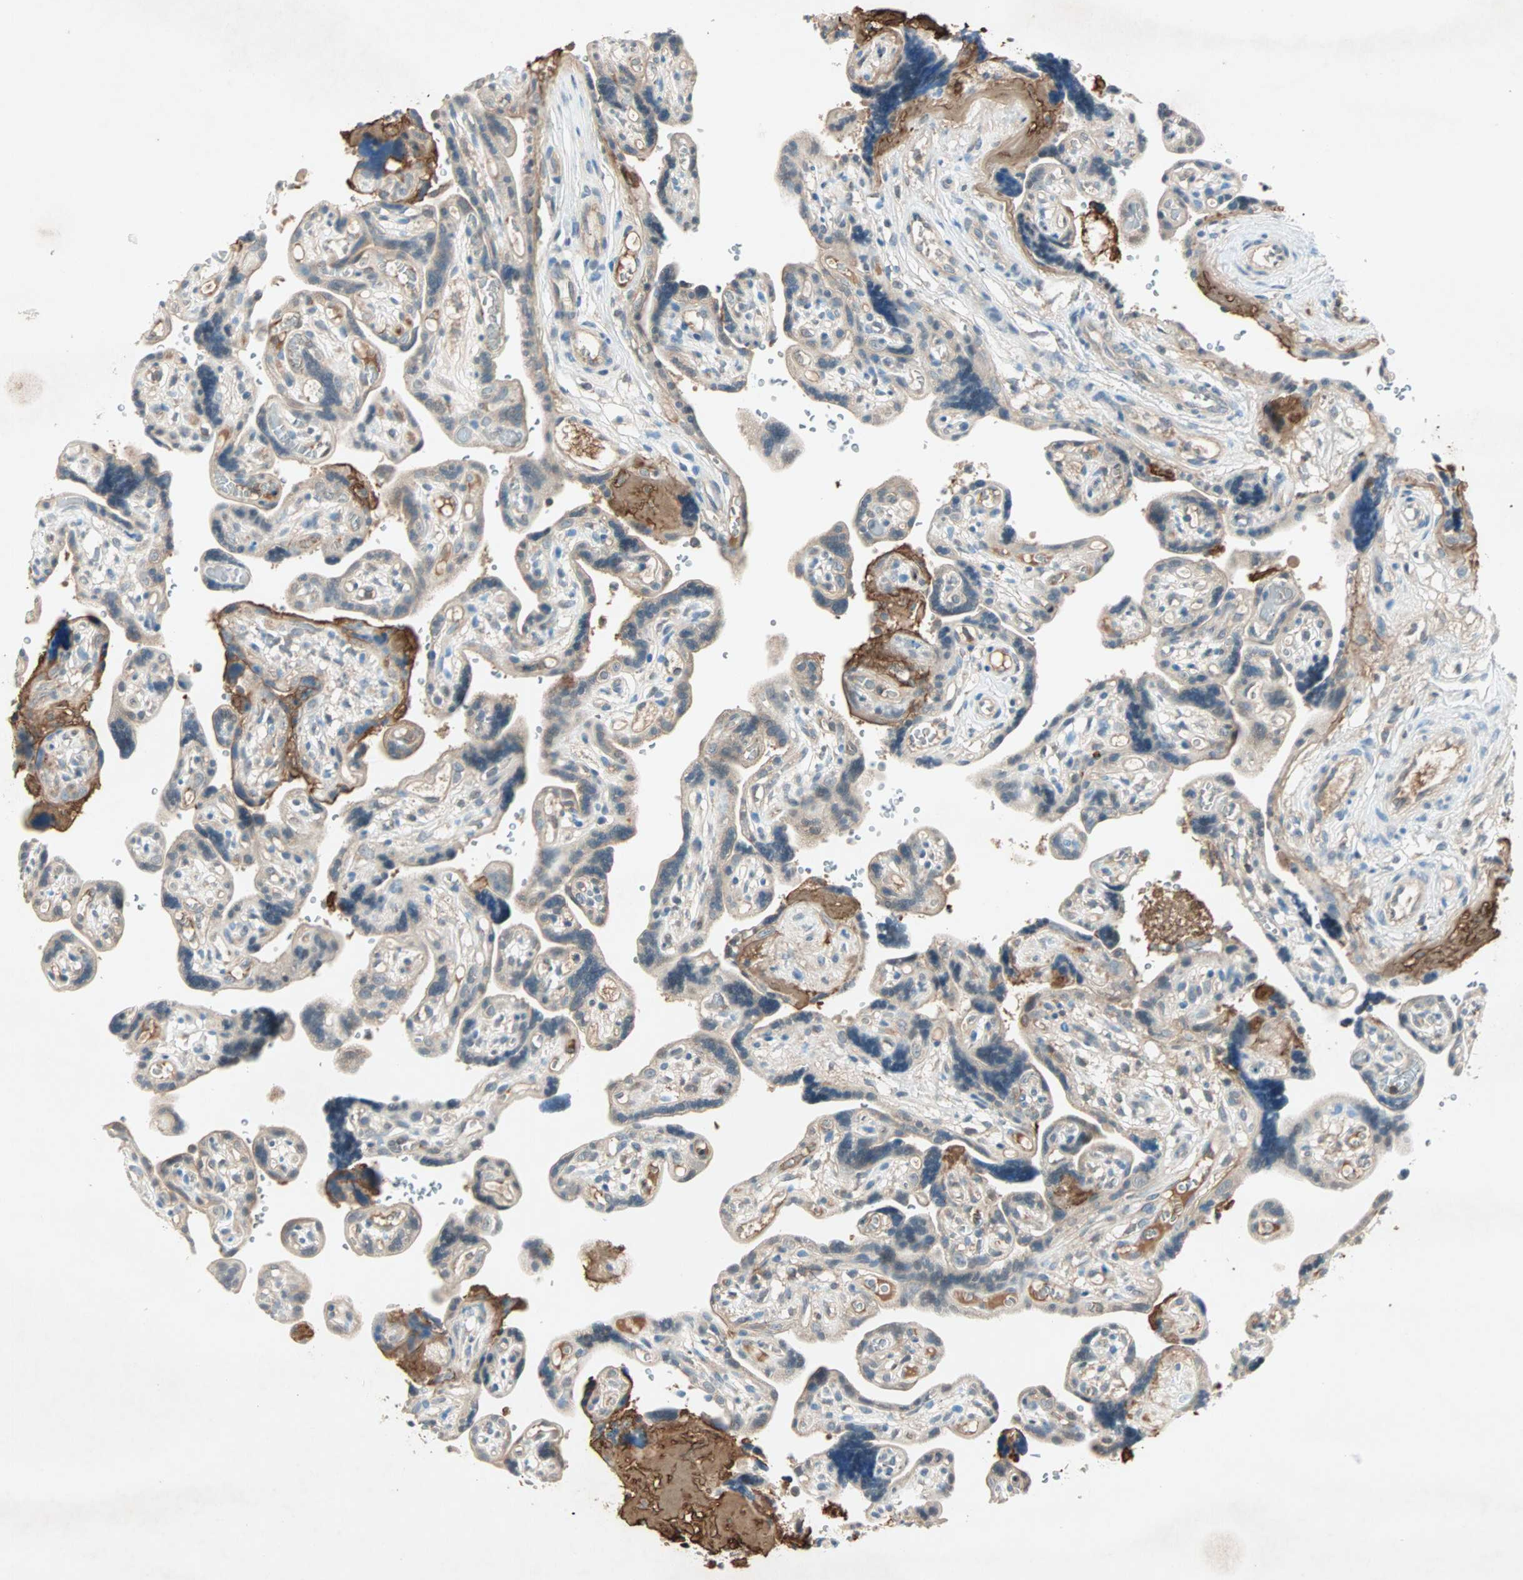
{"staining": {"intensity": "weak", "quantity": ">75%", "location": "cytoplasmic/membranous"}, "tissue": "placenta", "cell_type": "Decidual cells", "image_type": "normal", "snomed": [{"axis": "morphology", "description": "Normal tissue, NOS"}, {"axis": "topography", "description": "Placenta"}], "caption": "A brown stain labels weak cytoplasmic/membranous positivity of a protein in decidual cells of unremarkable placenta.", "gene": "TEC", "patient": {"sex": "female", "age": 30}}